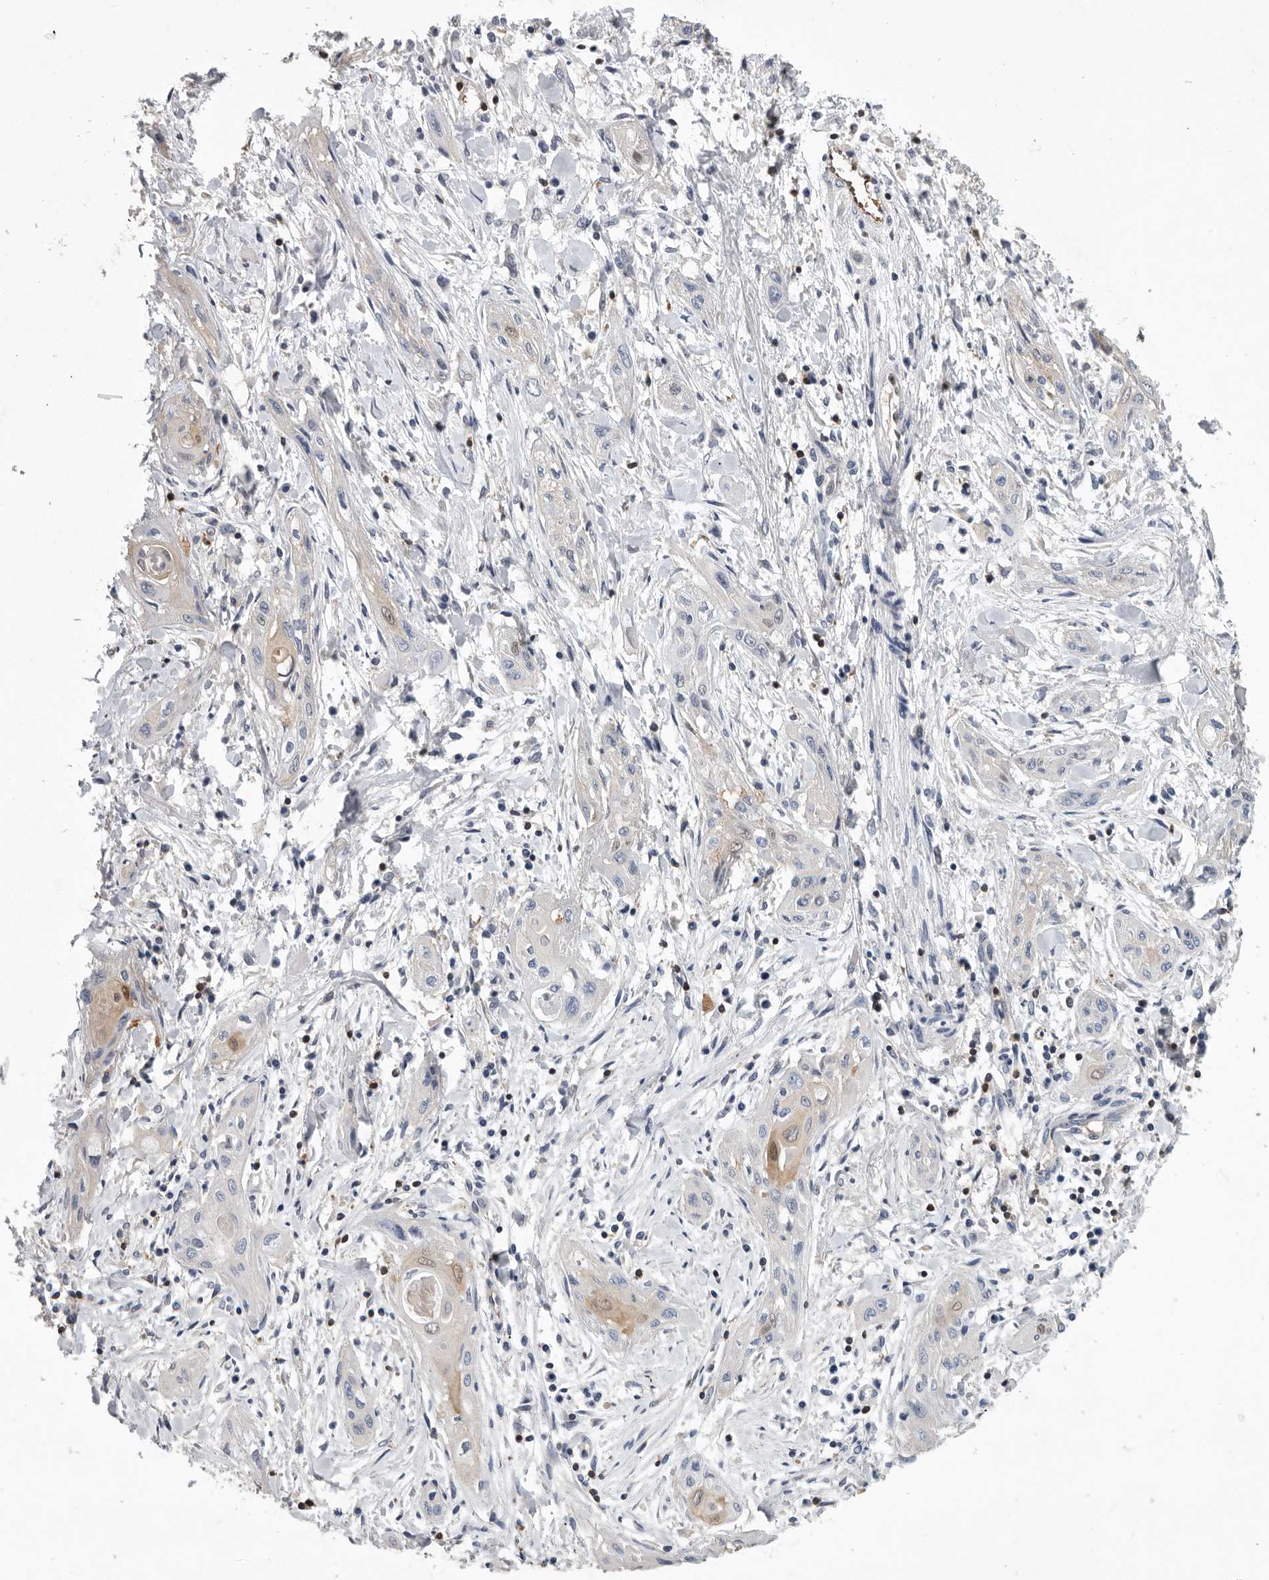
{"staining": {"intensity": "negative", "quantity": "none", "location": "none"}, "tissue": "lung cancer", "cell_type": "Tumor cells", "image_type": "cancer", "snomed": [{"axis": "morphology", "description": "Squamous cell carcinoma, NOS"}, {"axis": "topography", "description": "Lung"}], "caption": "This is an immunohistochemistry (IHC) image of squamous cell carcinoma (lung). There is no staining in tumor cells.", "gene": "PDCD4", "patient": {"sex": "female", "age": 47}}